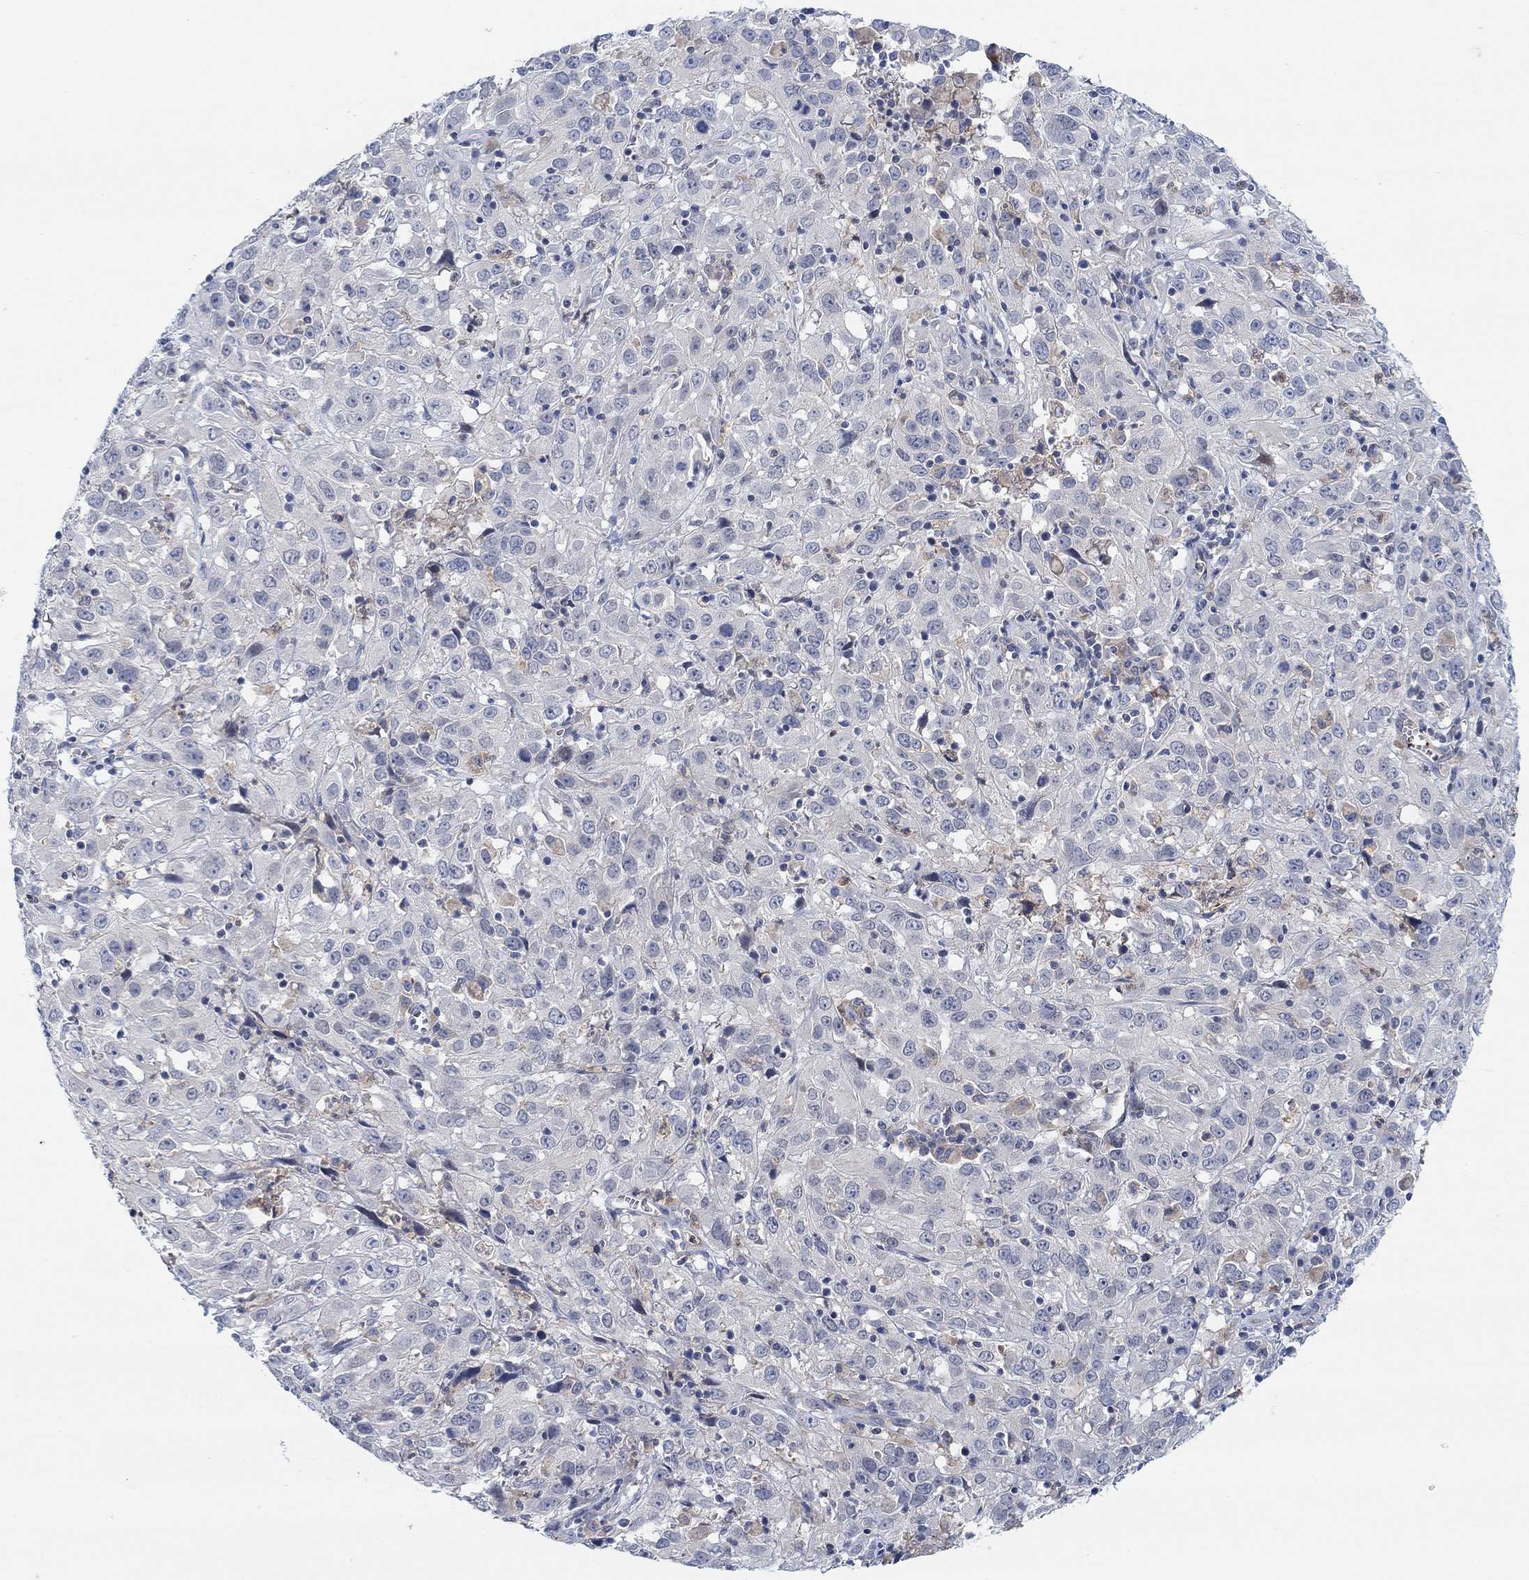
{"staining": {"intensity": "negative", "quantity": "none", "location": "none"}, "tissue": "cervical cancer", "cell_type": "Tumor cells", "image_type": "cancer", "snomed": [{"axis": "morphology", "description": "Squamous cell carcinoma, NOS"}, {"axis": "topography", "description": "Cervix"}], "caption": "Protein analysis of cervical squamous cell carcinoma displays no significant staining in tumor cells.", "gene": "PMFBP1", "patient": {"sex": "female", "age": 32}}